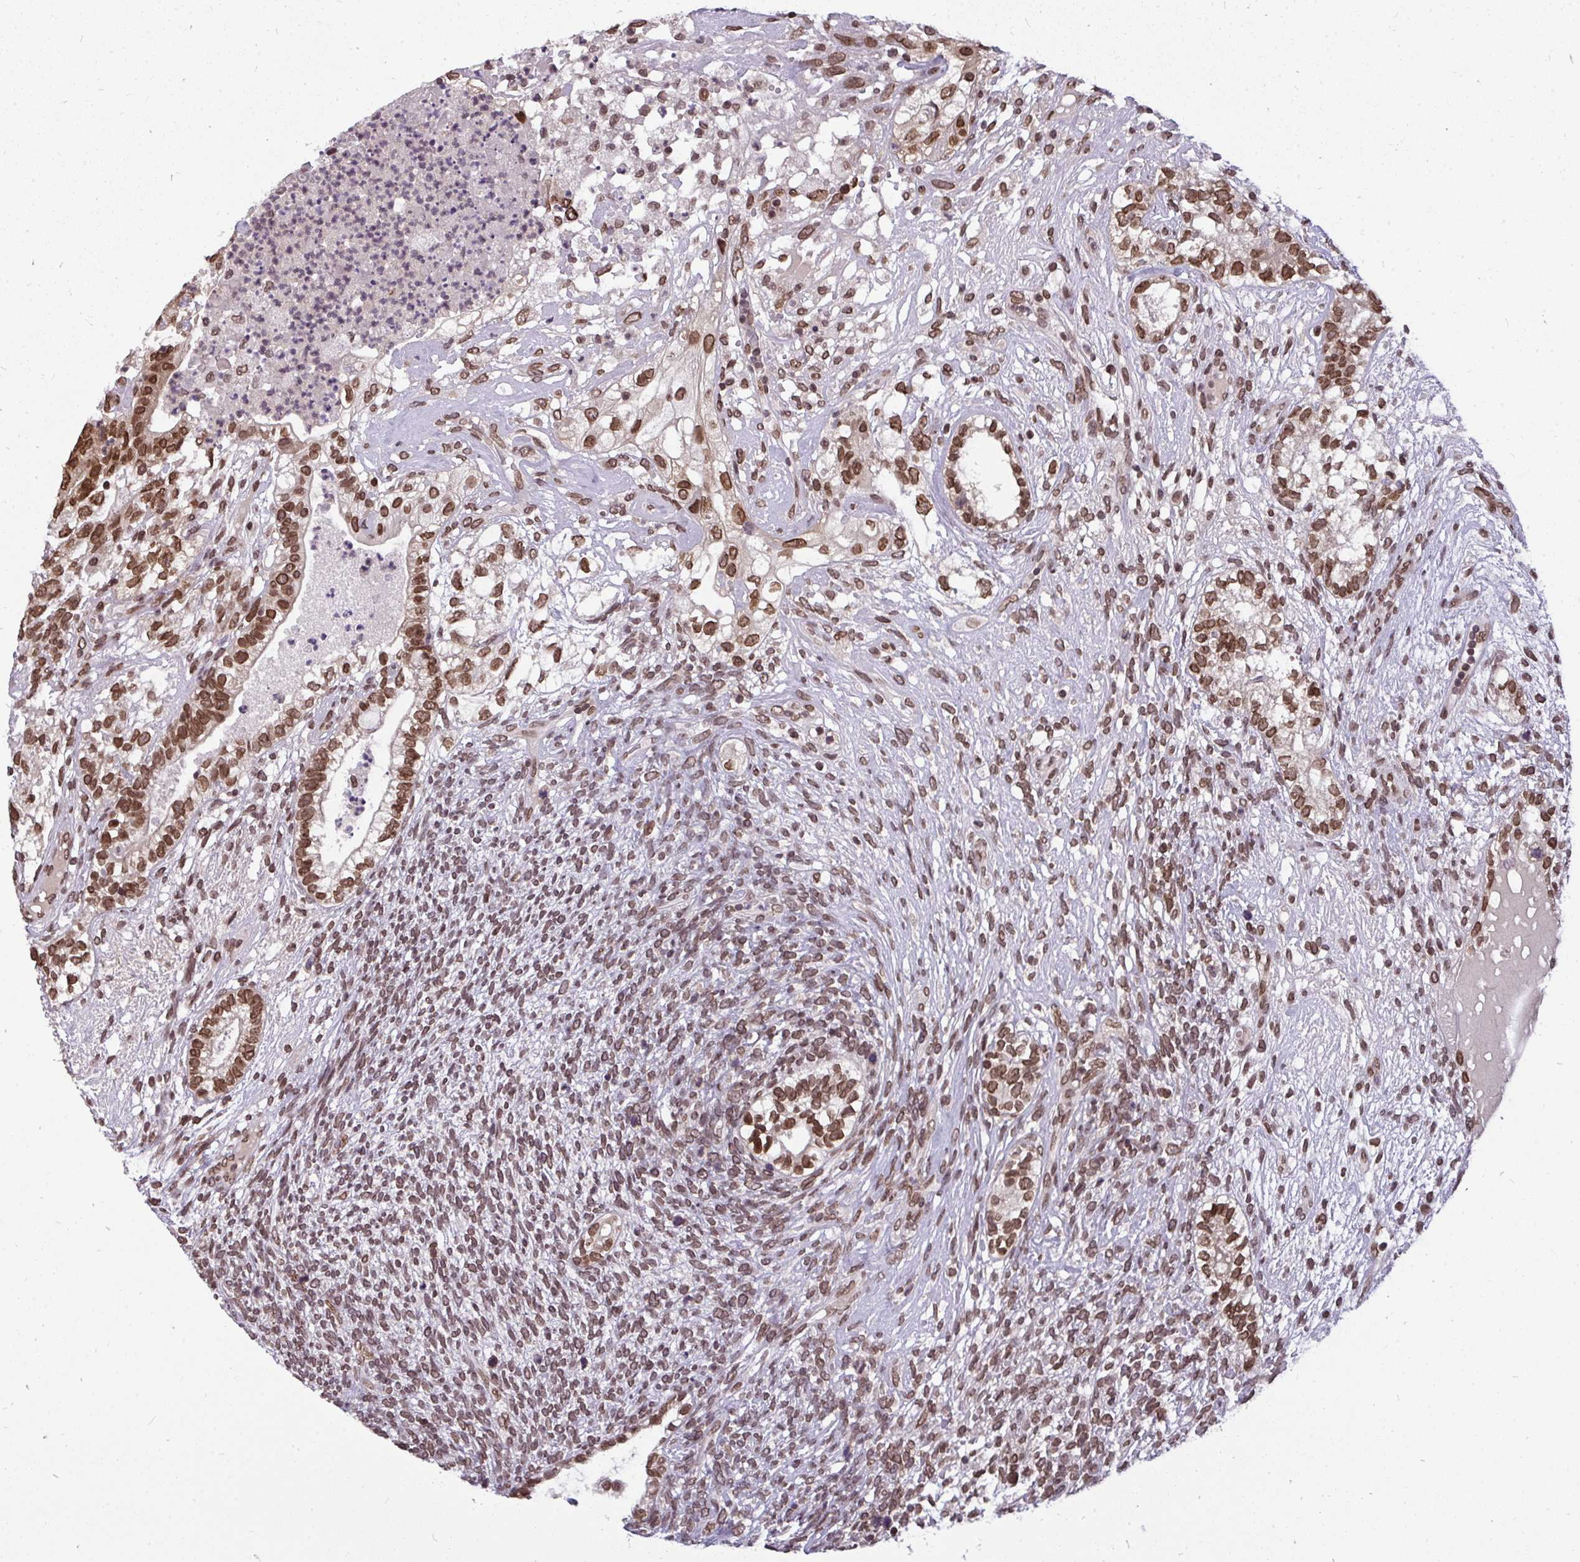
{"staining": {"intensity": "moderate", "quantity": ">75%", "location": "nuclear"}, "tissue": "testis cancer", "cell_type": "Tumor cells", "image_type": "cancer", "snomed": [{"axis": "morphology", "description": "Seminoma, NOS"}, {"axis": "morphology", "description": "Carcinoma, Embryonal, NOS"}, {"axis": "topography", "description": "Testis"}], "caption": "Protein expression analysis of human testis seminoma reveals moderate nuclear expression in about >75% of tumor cells.", "gene": "JPT1", "patient": {"sex": "male", "age": 41}}